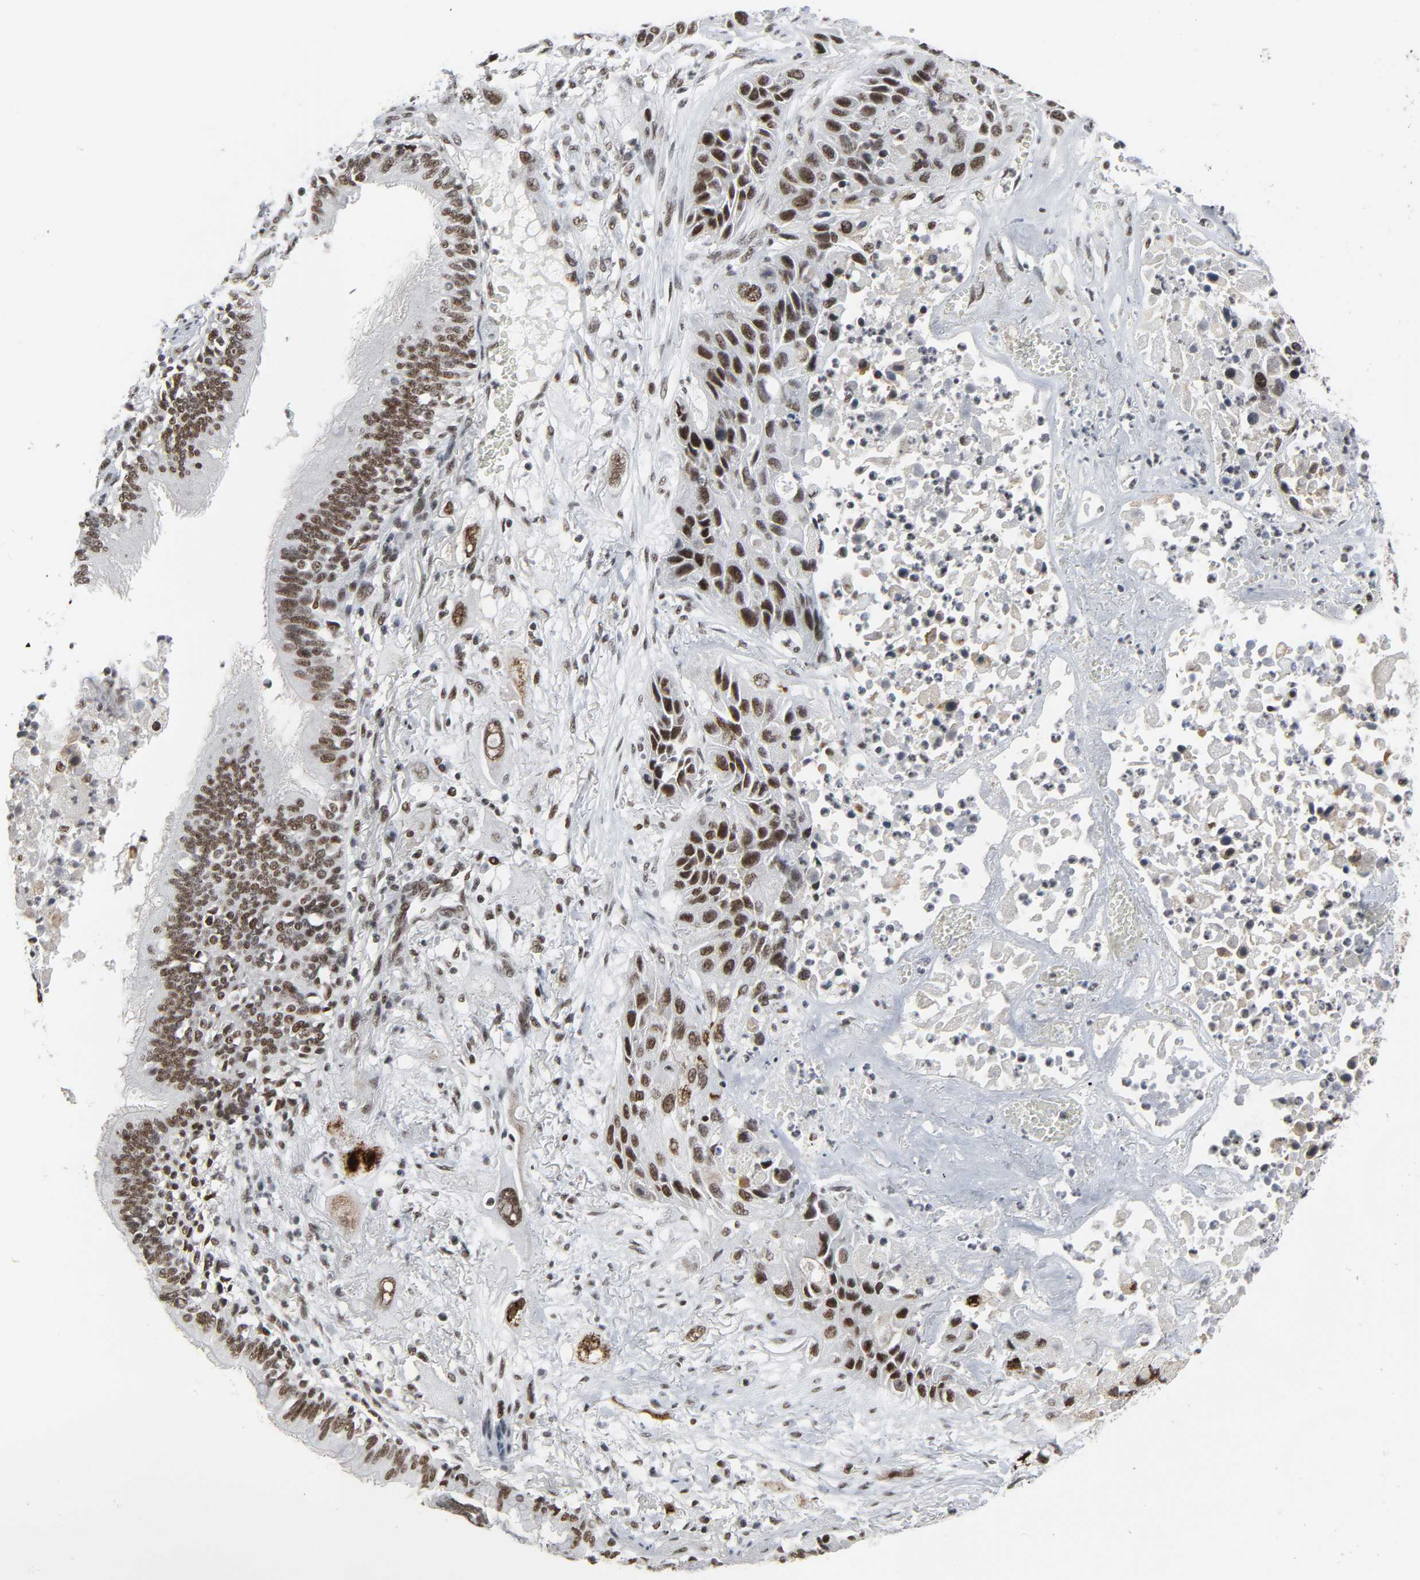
{"staining": {"intensity": "strong", "quantity": ">75%", "location": "nuclear"}, "tissue": "lung cancer", "cell_type": "Tumor cells", "image_type": "cancer", "snomed": [{"axis": "morphology", "description": "Squamous cell carcinoma, NOS"}, {"axis": "topography", "description": "Lung"}], "caption": "Immunohistochemistry of squamous cell carcinoma (lung) displays high levels of strong nuclear expression in about >75% of tumor cells. Using DAB (brown) and hematoxylin (blue) stains, captured at high magnification using brightfield microscopy.", "gene": "CDK7", "patient": {"sex": "female", "age": 76}}